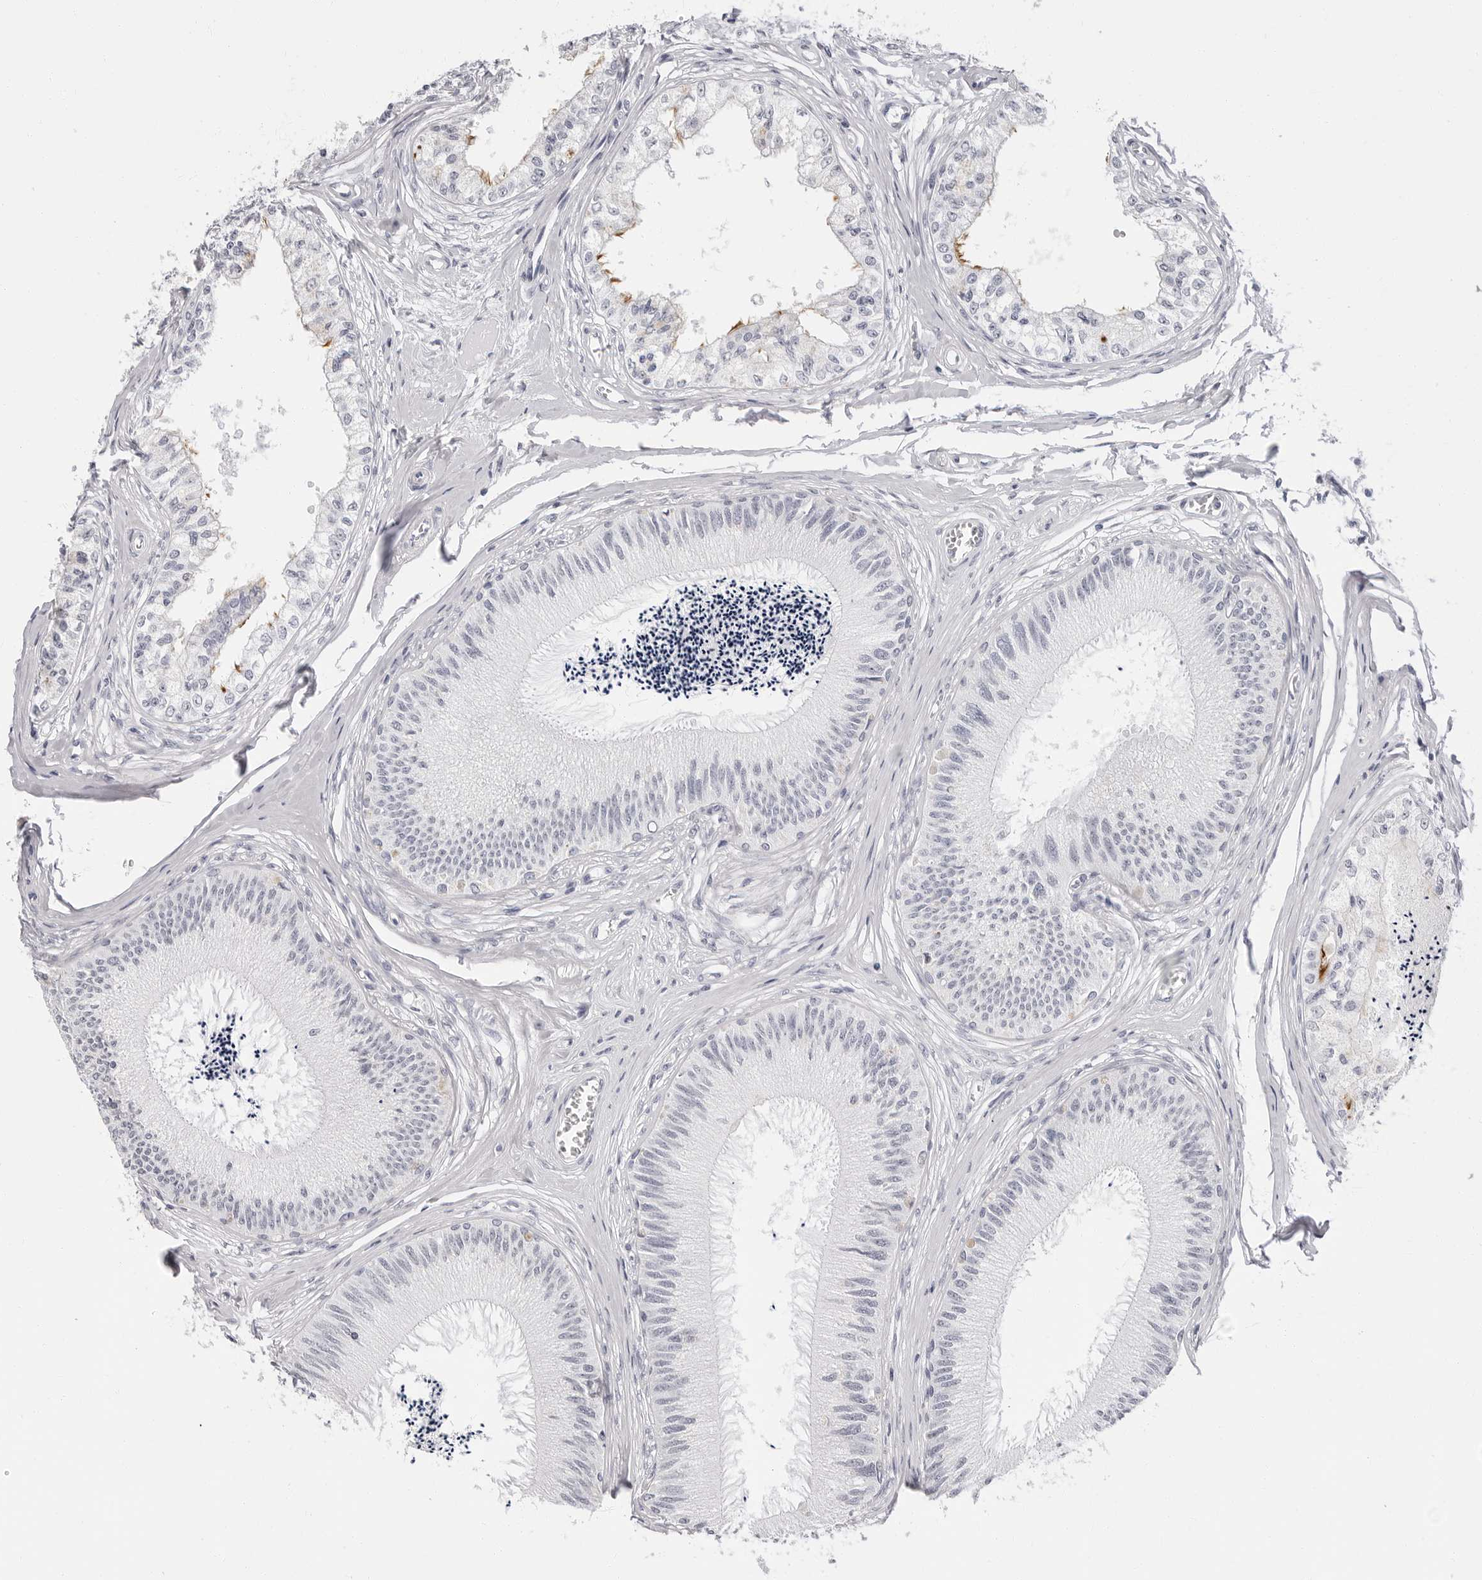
{"staining": {"intensity": "strong", "quantity": "25%-75%", "location": "cytoplasmic/membranous"}, "tissue": "epididymis", "cell_type": "Glandular cells", "image_type": "normal", "snomed": [{"axis": "morphology", "description": "Normal tissue, NOS"}, {"axis": "topography", "description": "Epididymis"}], "caption": "Human epididymis stained with a brown dye reveals strong cytoplasmic/membranous positive expression in approximately 25%-75% of glandular cells.", "gene": "ERICH3", "patient": {"sex": "male", "age": 79}}